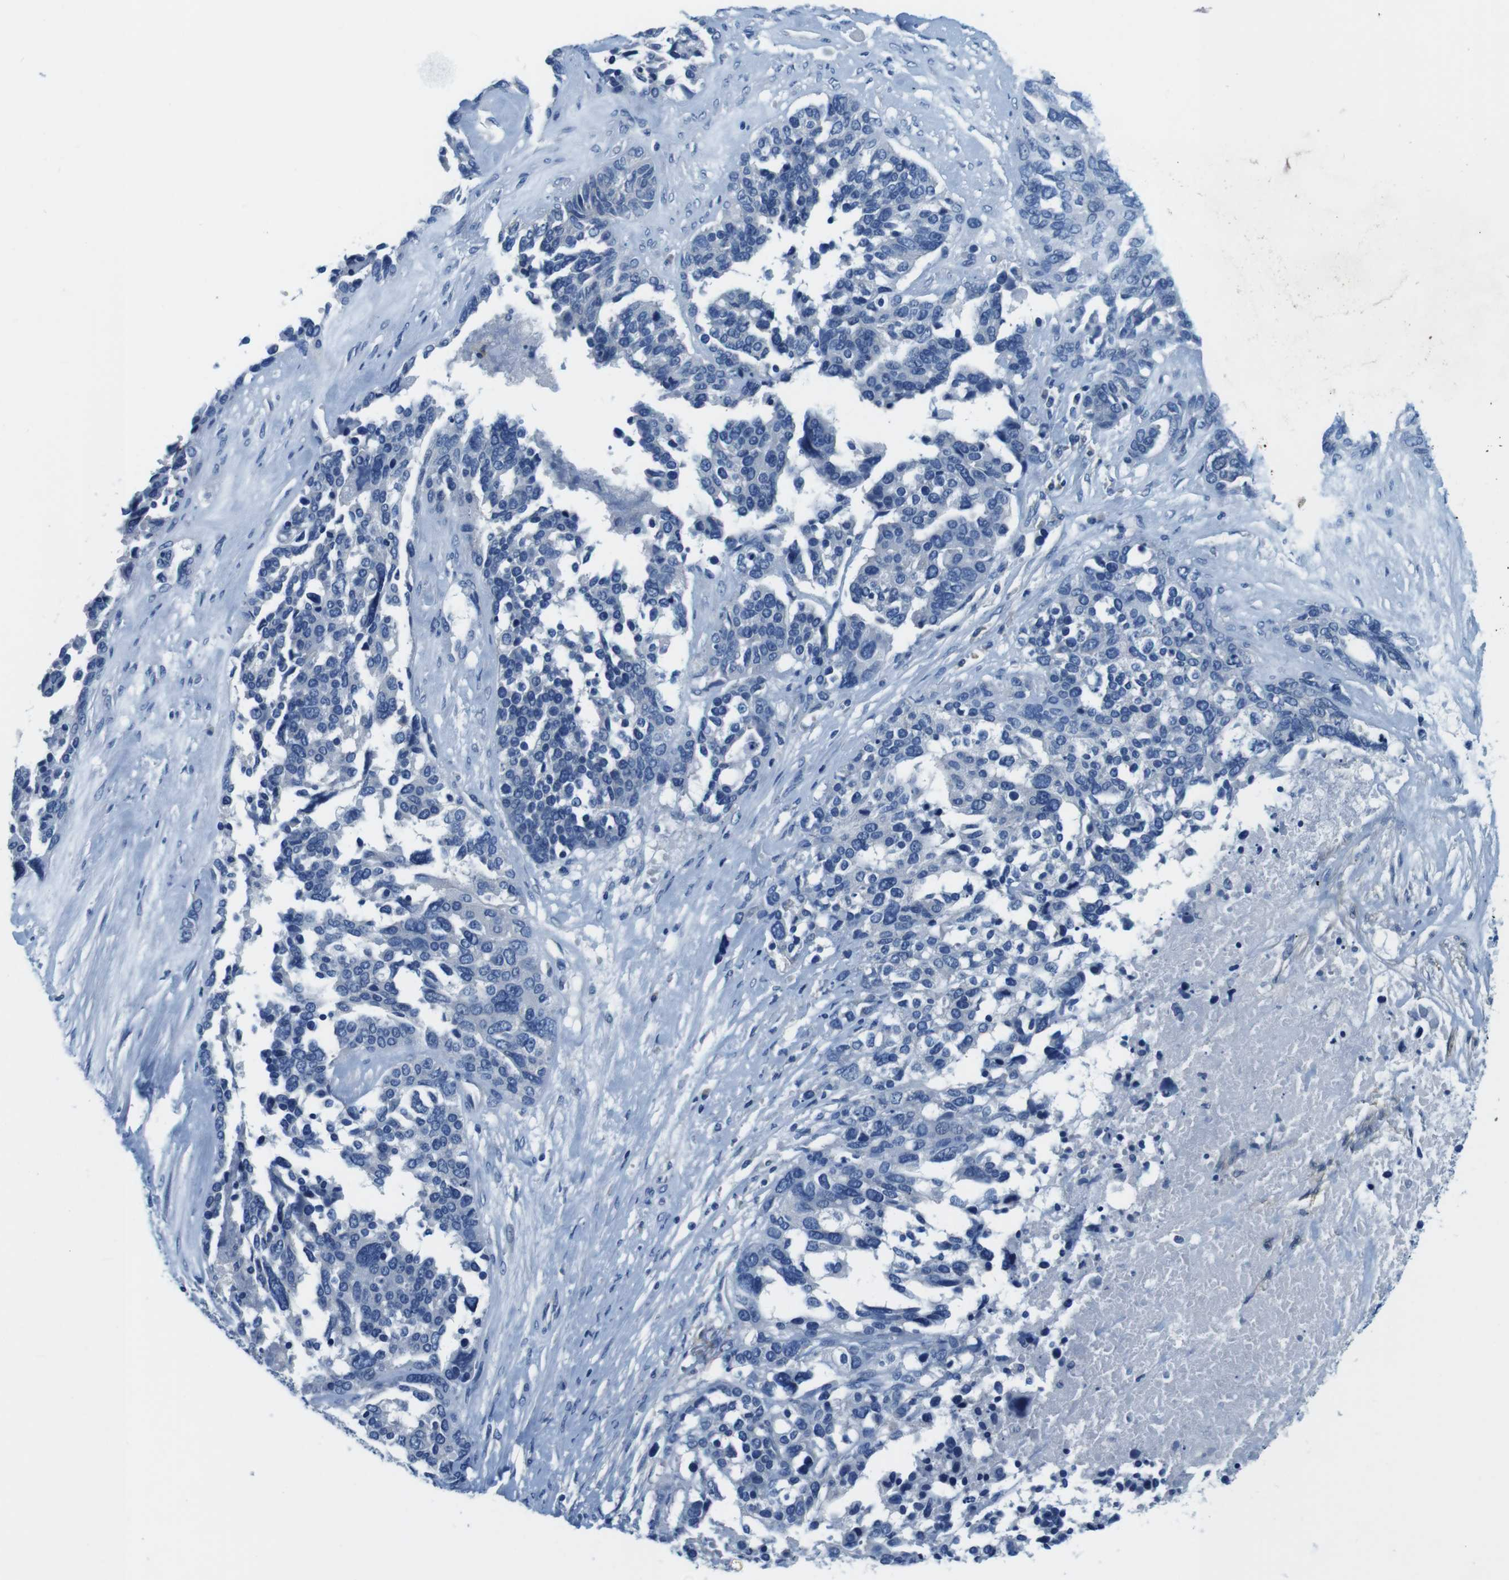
{"staining": {"intensity": "negative", "quantity": "none", "location": "none"}, "tissue": "ovarian cancer", "cell_type": "Tumor cells", "image_type": "cancer", "snomed": [{"axis": "morphology", "description": "Cystadenocarcinoma, serous, NOS"}, {"axis": "topography", "description": "Ovary"}], "caption": "The immunohistochemistry micrograph has no significant staining in tumor cells of serous cystadenocarcinoma (ovarian) tissue. Brightfield microscopy of IHC stained with DAB (3,3'-diaminobenzidine) (brown) and hematoxylin (blue), captured at high magnification.", "gene": "DENND4C", "patient": {"sex": "female", "age": 44}}